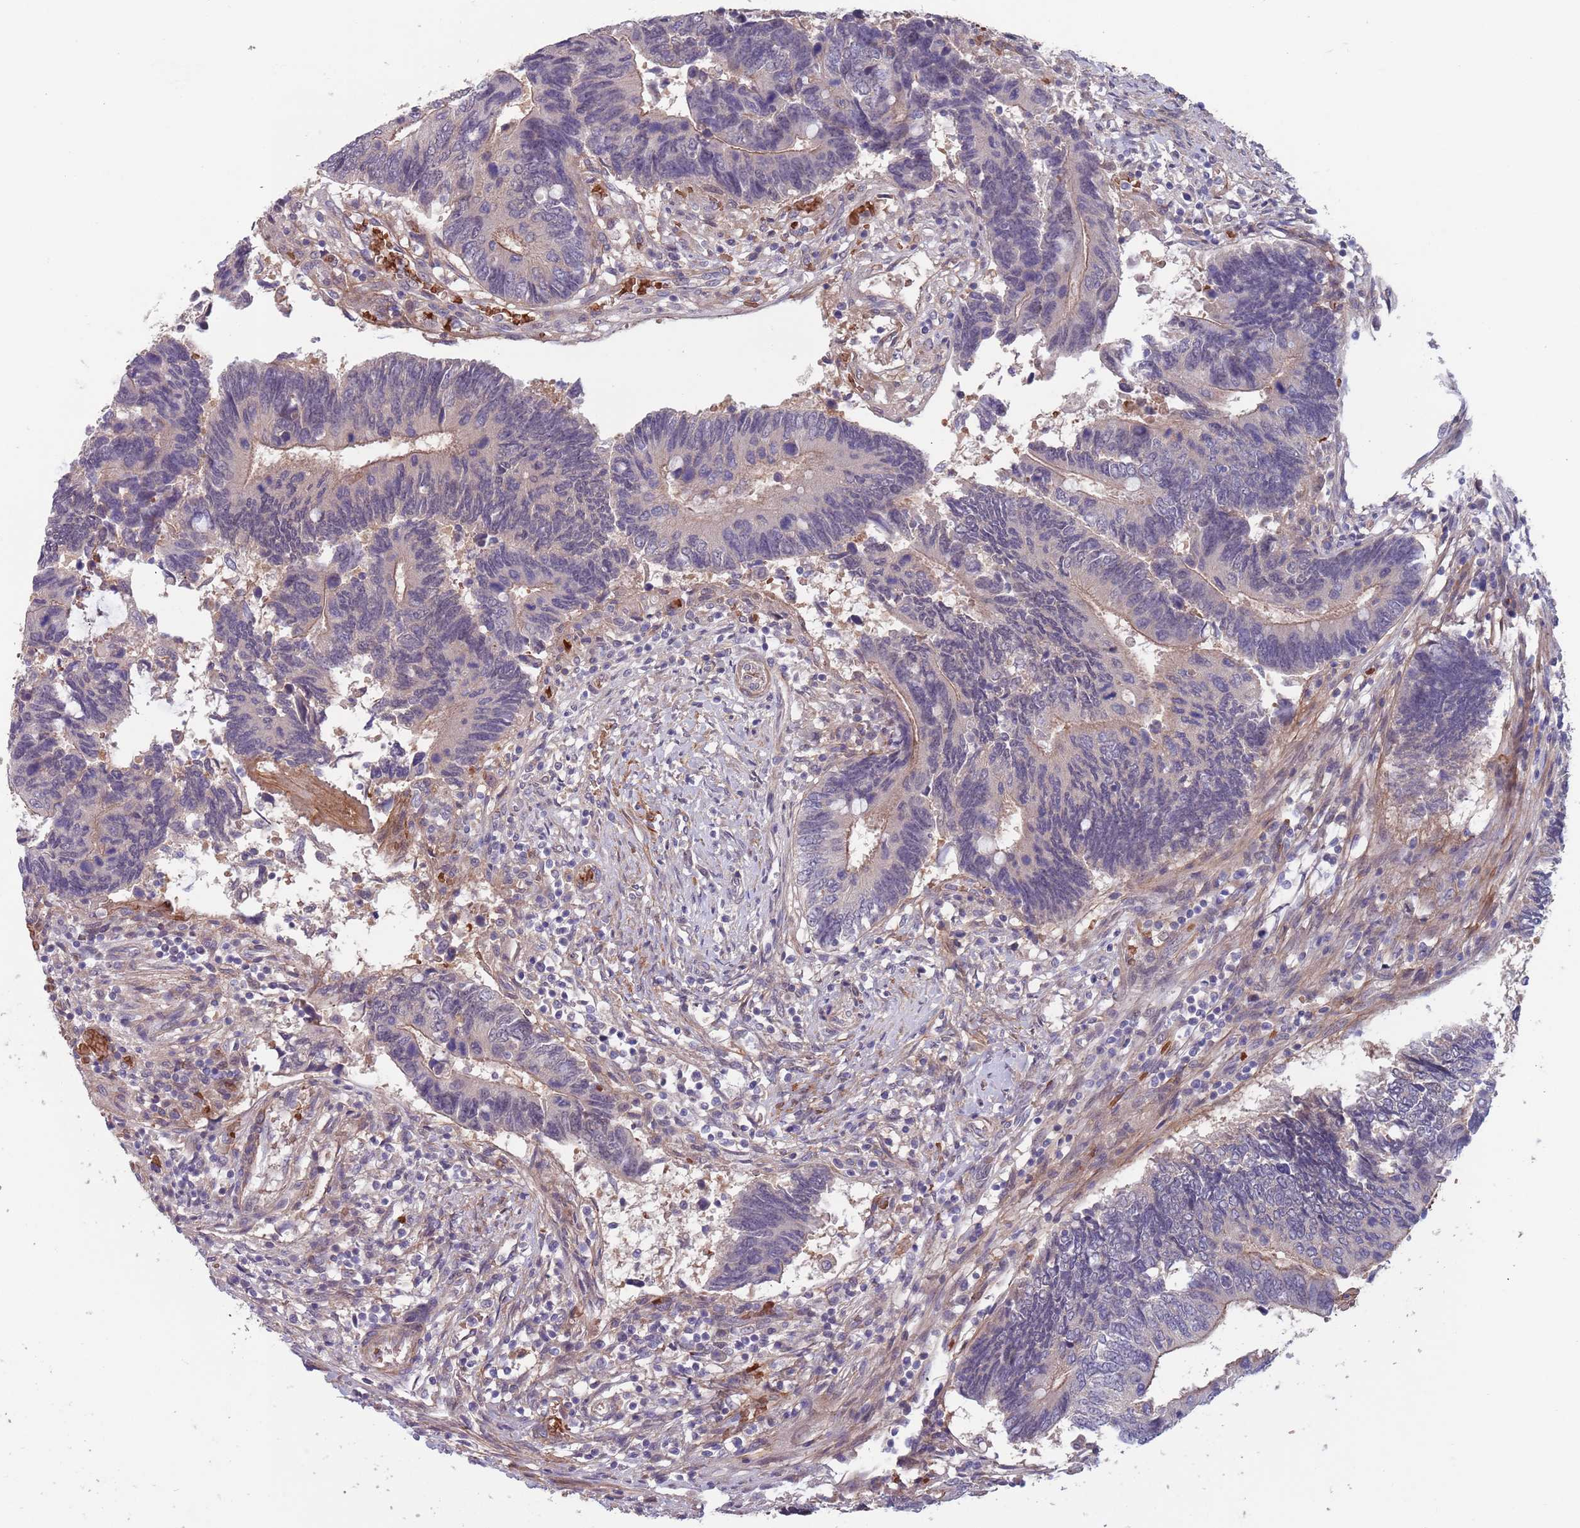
{"staining": {"intensity": "moderate", "quantity": "<25%", "location": "cytoplasmic/membranous"}, "tissue": "colorectal cancer", "cell_type": "Tumor cells", "image_type": "cancer", "snomed": [{"axis": "morphology", "description": "Adenocarcinoma, NOS"}, {"axis": "topography", "description": "Colon"}], "caption": "Protein expression analysis of colorectal cancer reveals moderate cytoplasmic/membranous expression in about <25% of tumor cells. The protein of interest is stained brown, and the nuclei are stained in blue (DAB (3,3'-diaminobenzidine) IHC with brightfield microscopy, high magnification).", "gene": "CLNS1A", "patient": {"sex": "male", "age": 87}}